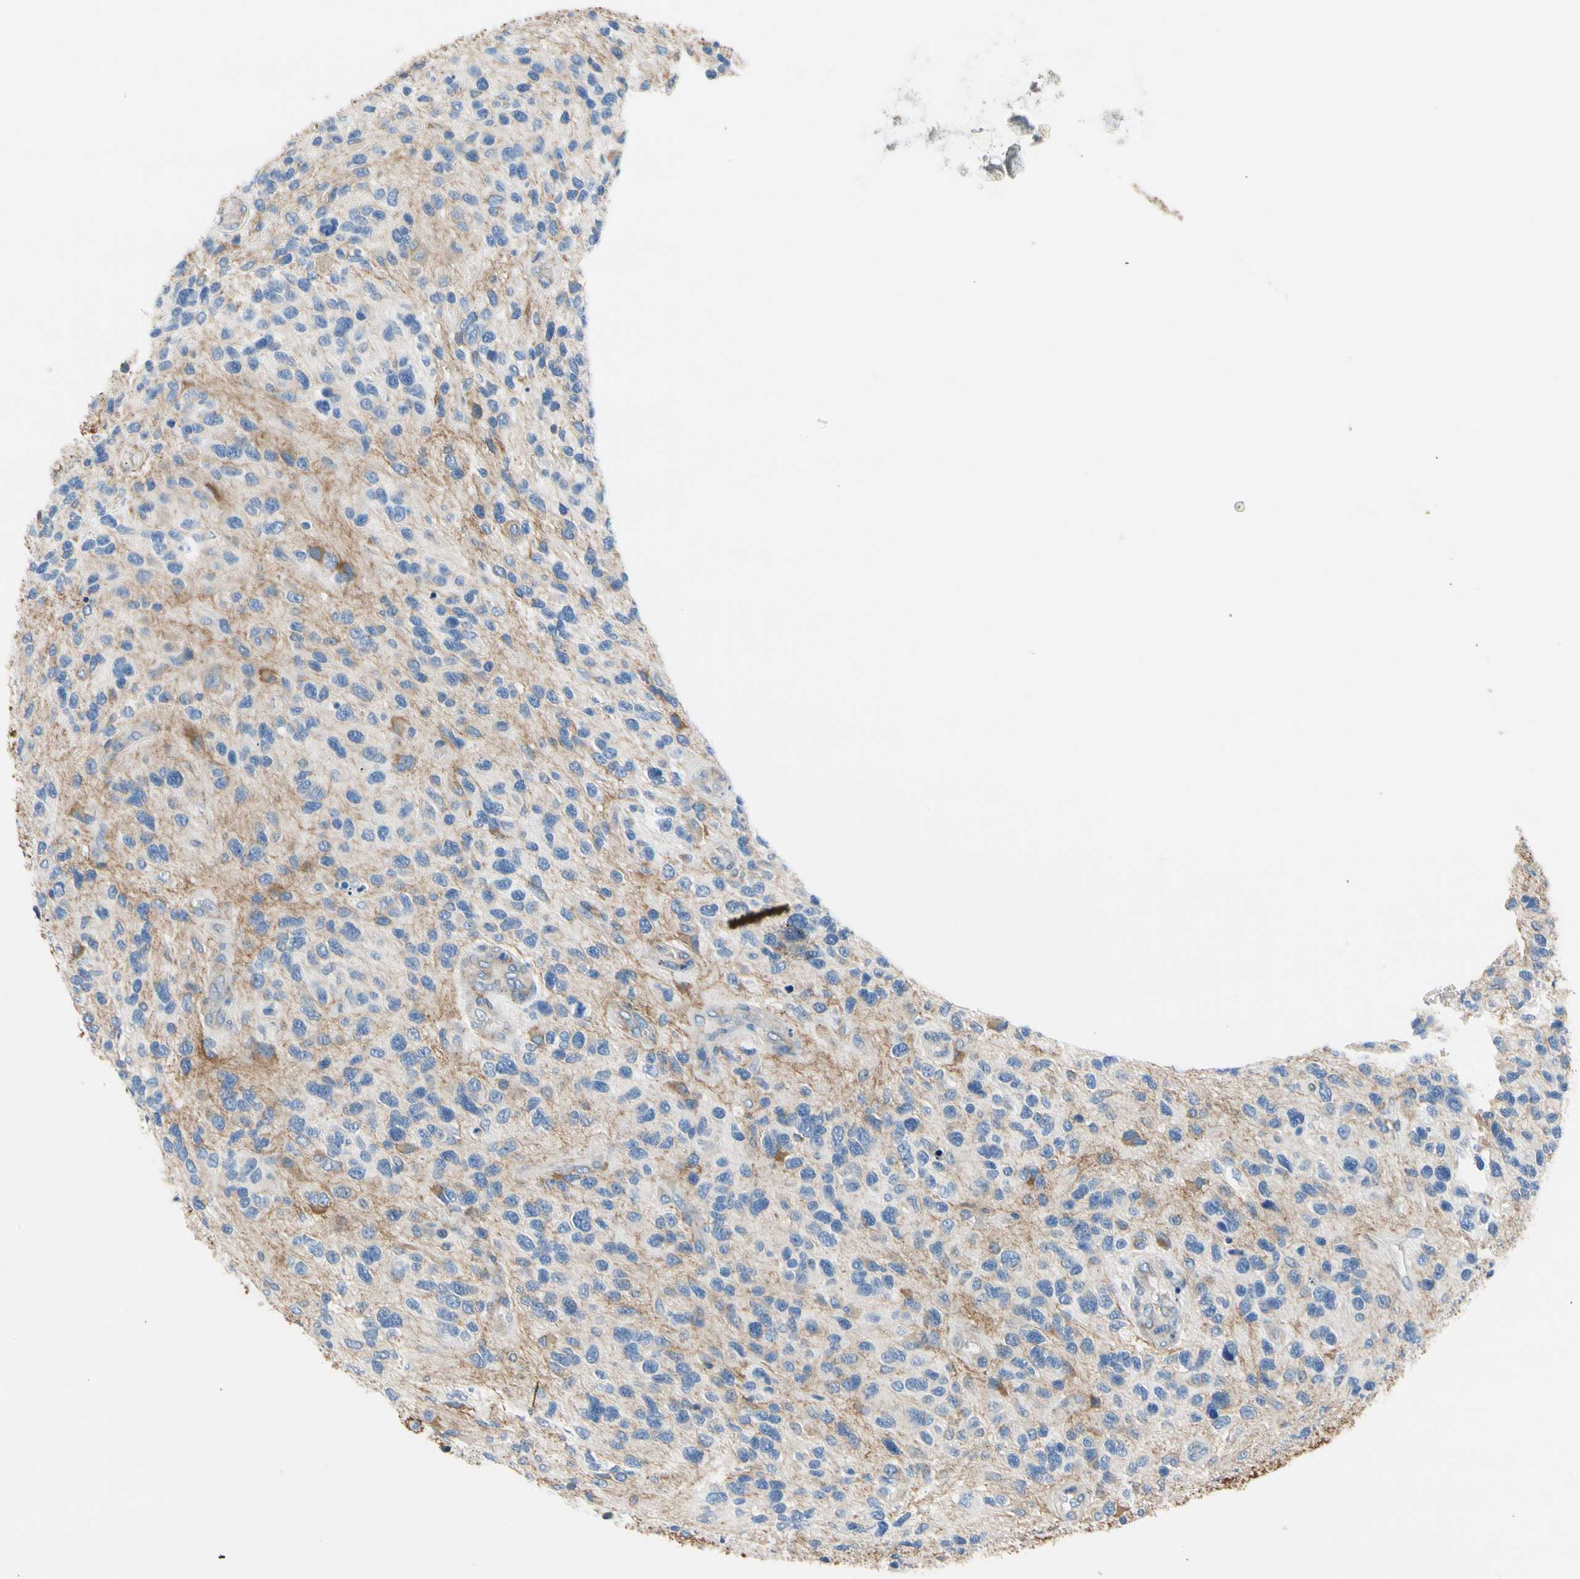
{"staining": {"intensity": "moderate", "quantity": "<25%", "location": "cytoplasmic/membranous"}, "tissue": "glioma", "cell_type": "Tumor cells", "image_type": "cancer", "snomed": [{"axis": "morphology", "description": "Glioma, malignant, High grade"}, {"axis": "topography", "description": "Brain"}], "caption": "High-grade glioma (malignant) stained for a protein displays moderate cytoplasmic/membranous positivity in tumor cells.", "gene": "STXBP1", "patient": {"sex": "female", "age": 58}}